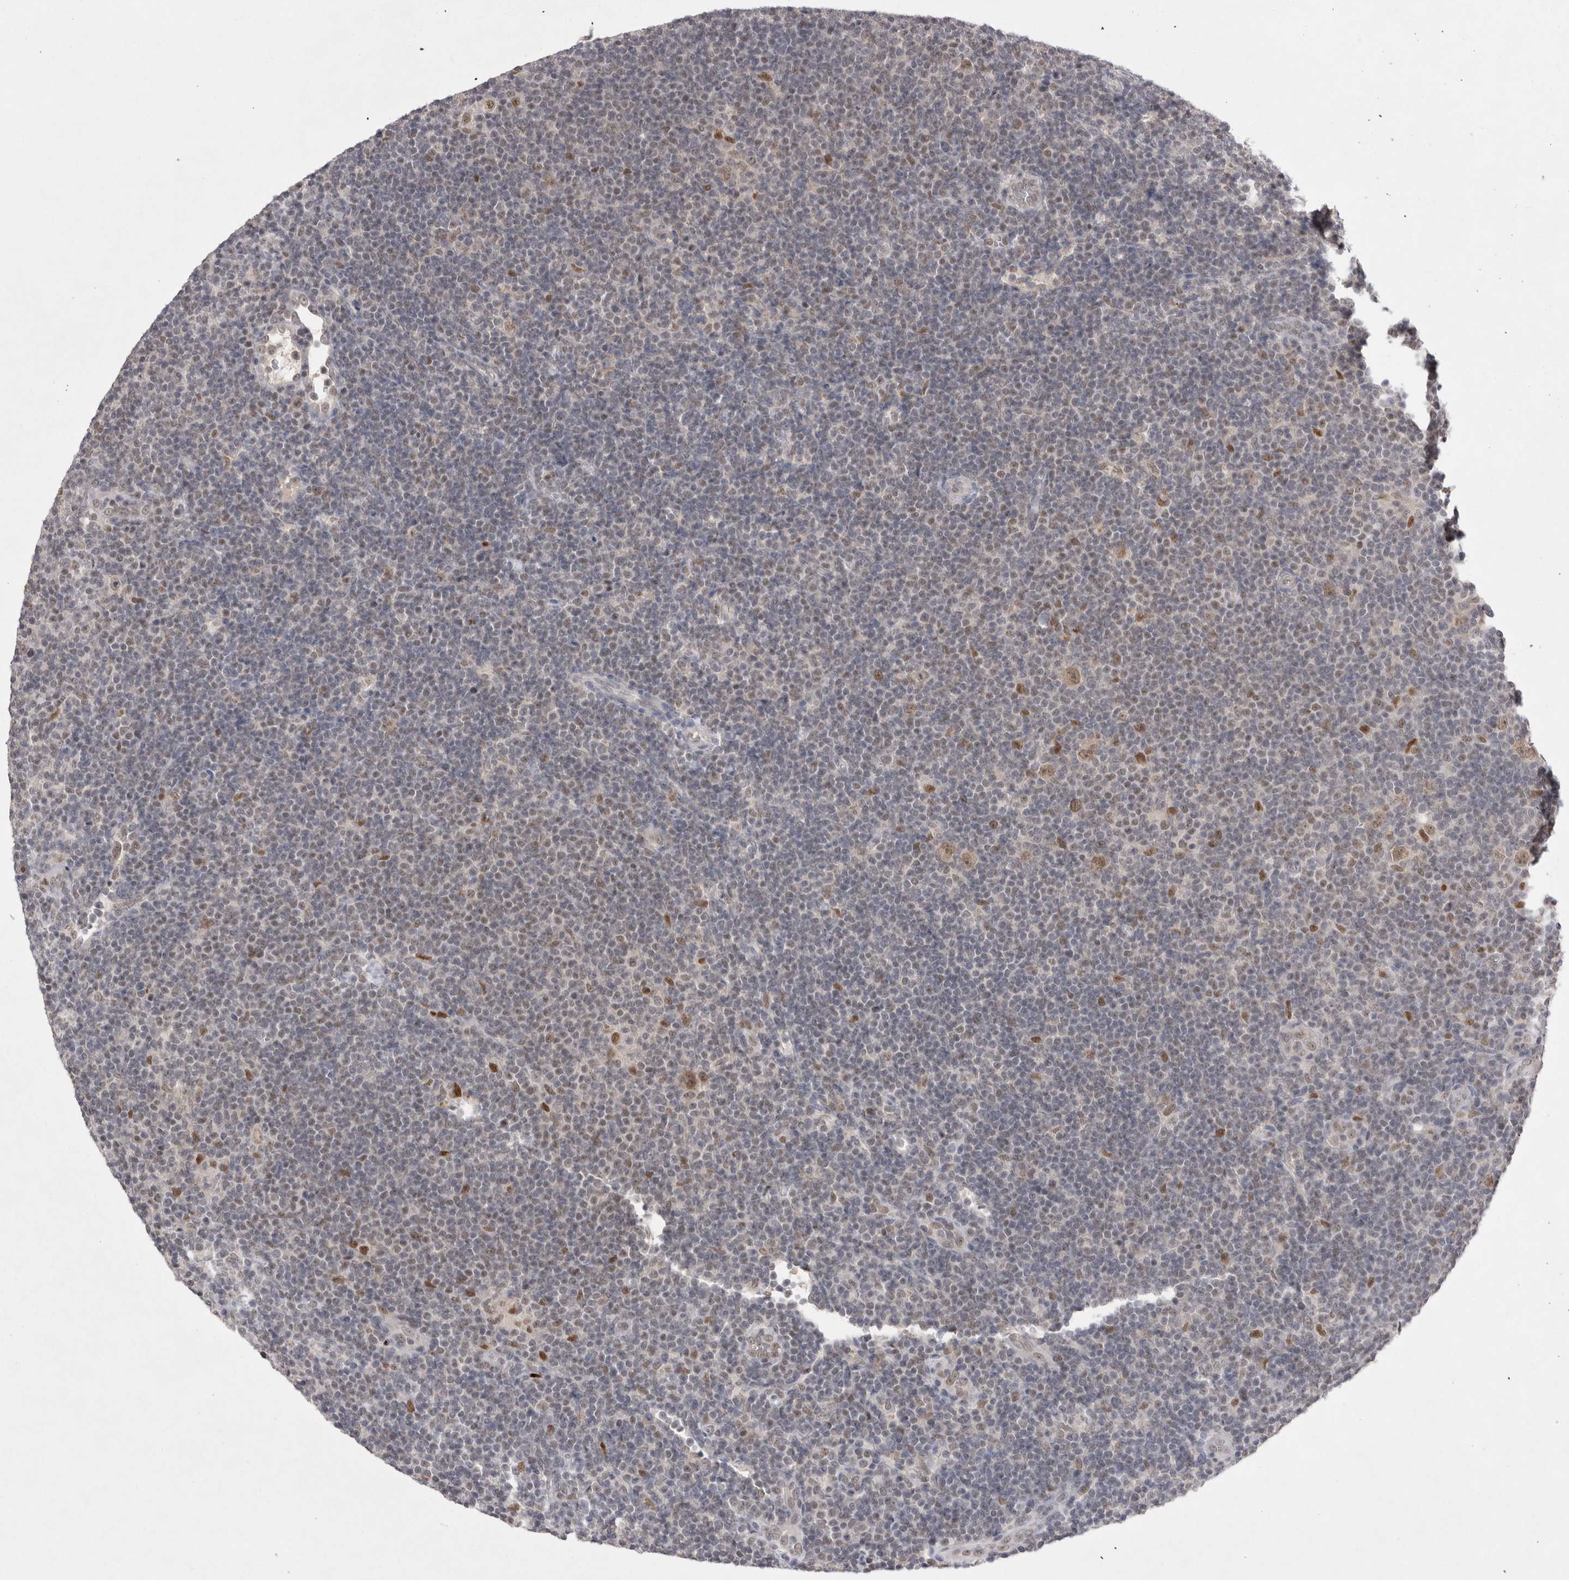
{"staining": {"intensity": "moderate", "quantity": ">75%", "location": "nuclear"}, "tissue": "lymphoma", "cell_type": "Tumor cells", "image_type": "cancer", "snomed": [{"axis": "morphology", "description": "Hodgkin's disease, NOS"}, {"axis": "topography", "description": "Lymph node"}], "caption": "Human Hodgkin's disease stained with a brown dye exhibits moderate nuclear positive staining in approximately >75% of tumor cells.", "gene": "HUS1", "patient": {"sex": "female", "age": 57}}